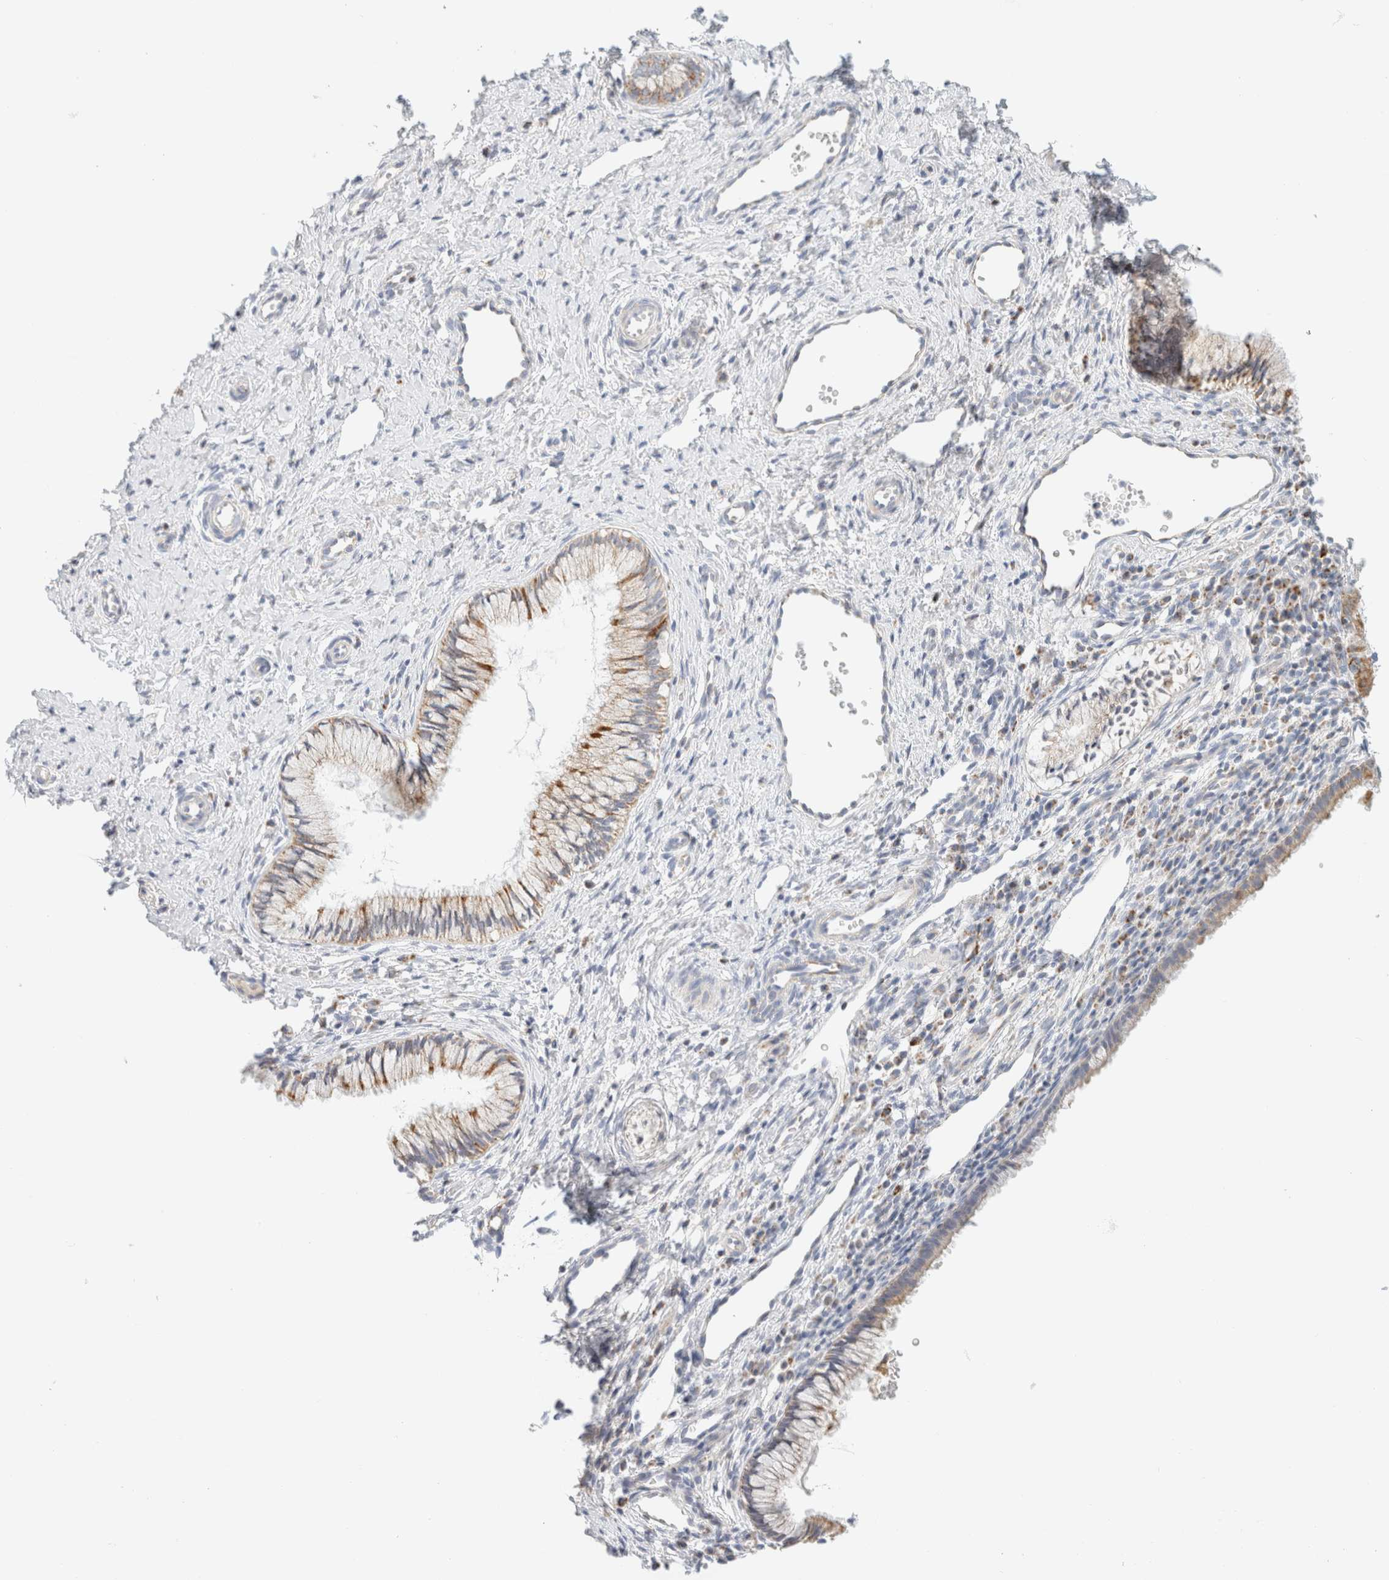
{"staining": {"intensity": "moderate", "quantity": "25%-75%", "location": "cytoplasmic/membranous"}, "tissue": "cervix", "cell_type": "Glandular cells", "image_type": "normal", "snomed": [{"axis": "morphology", "description": "Normal tissue, NOS"}, {"axis": "topography", "description": "Cervix"}], "caption": "The micrograph shows immunohistochemical staining of benign cervix. There is moderate cytoplasmic/membranous staining is appreciated in approximately 25%-75% of glandular cells.", "gene": "HDHD3", "patient": {"sex": "female", "age": 27}}